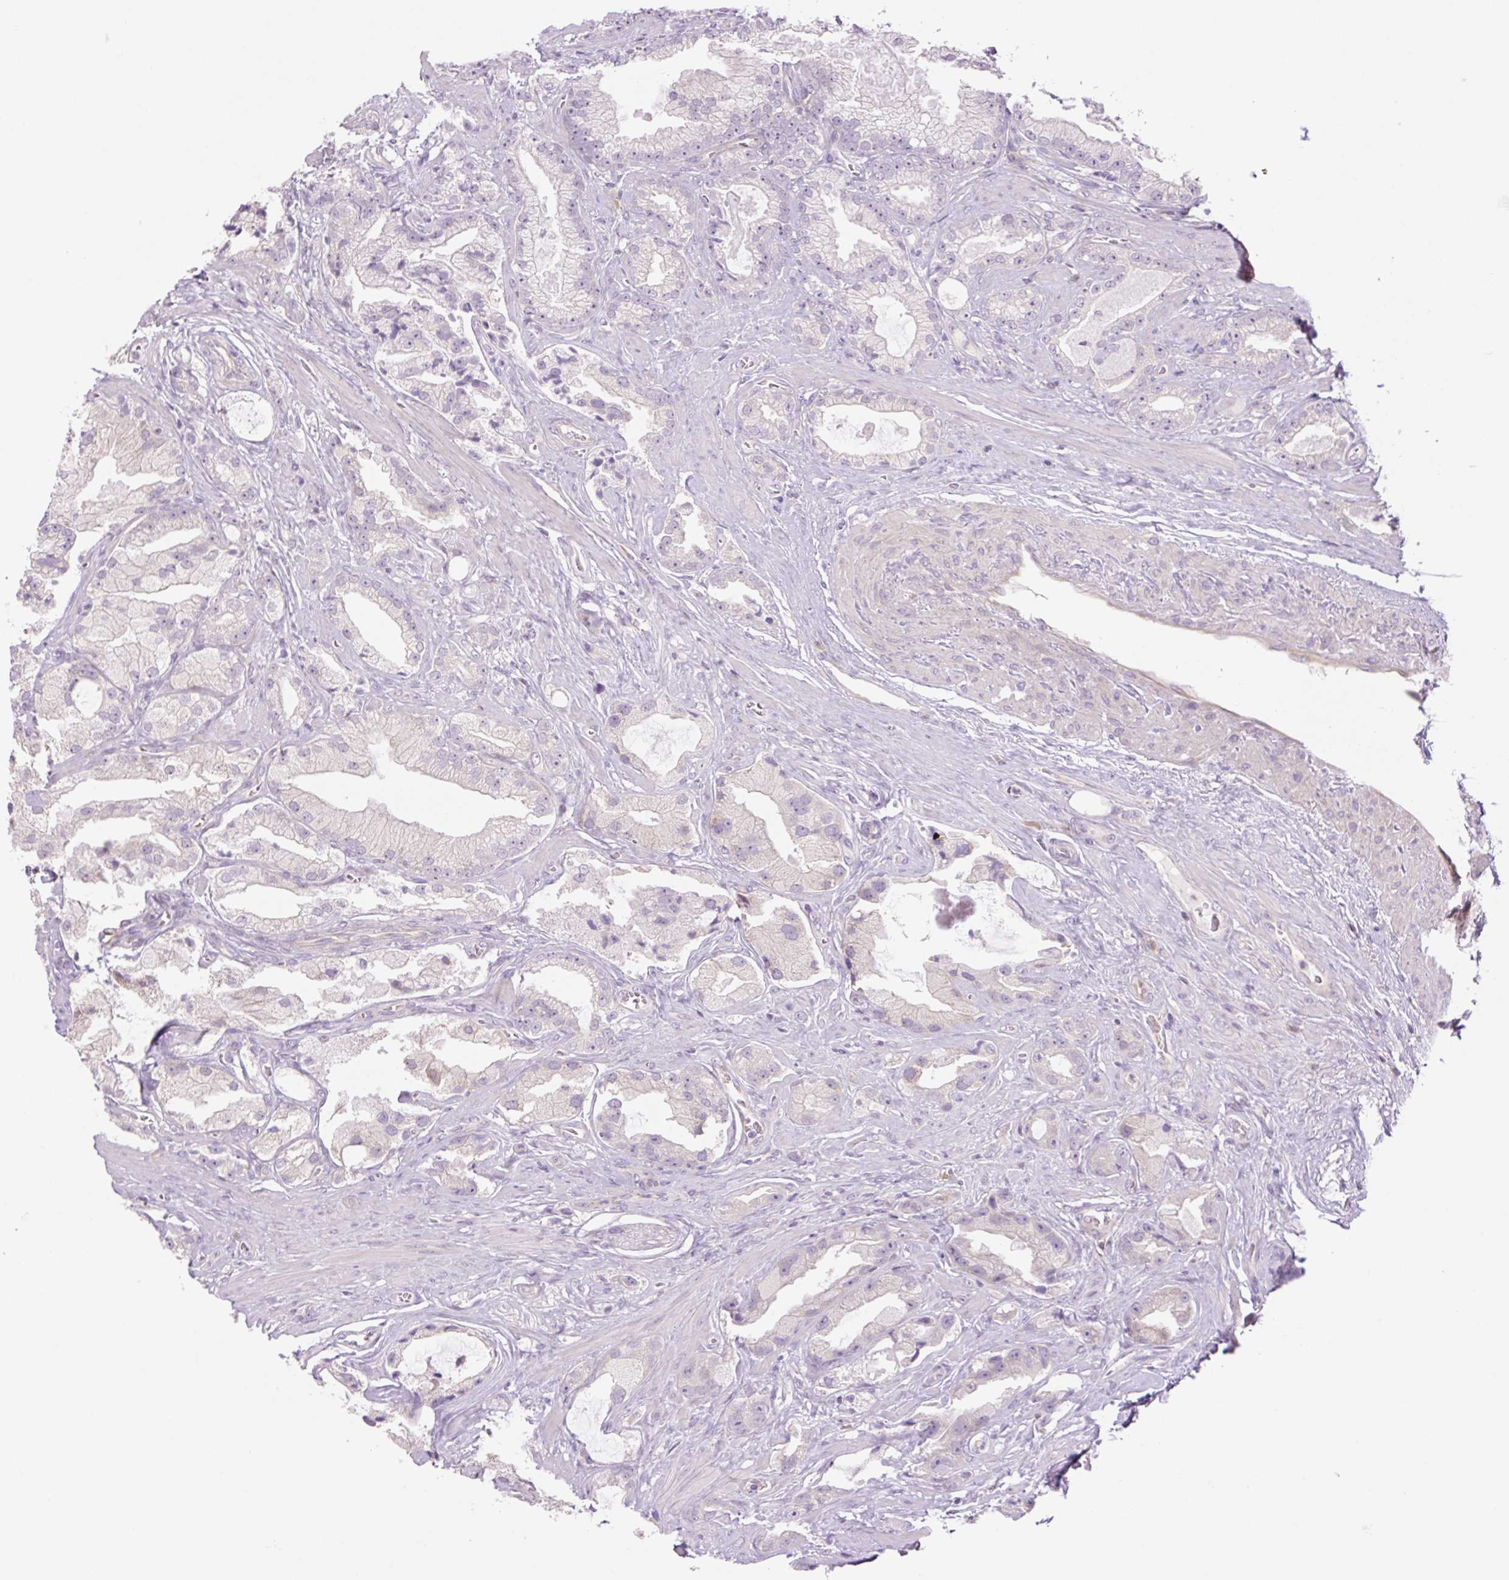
{"staining": {"intensity": "negative", "quantity": "none", "location": "none"}, "tissue": "prostate cancer", "cell_type": "Tumor cells", "image_type": "cancer", "snomed": [{"axis": "morphology", "description": "Adenocarcinoma, High grade"}, {"axis": "topography", "description": "Prostate"}], "caption": "Immunohistochemical staining of prostate cancer (high-grade adenocarcinoma) displays no significant staining in tumor cells. (DAB (3,3'-diaminobenzidine) immunohistochemistry (IHC), high magnification).", "gene": "GRID2", "patient": {"sex": "male", "age": 68}}